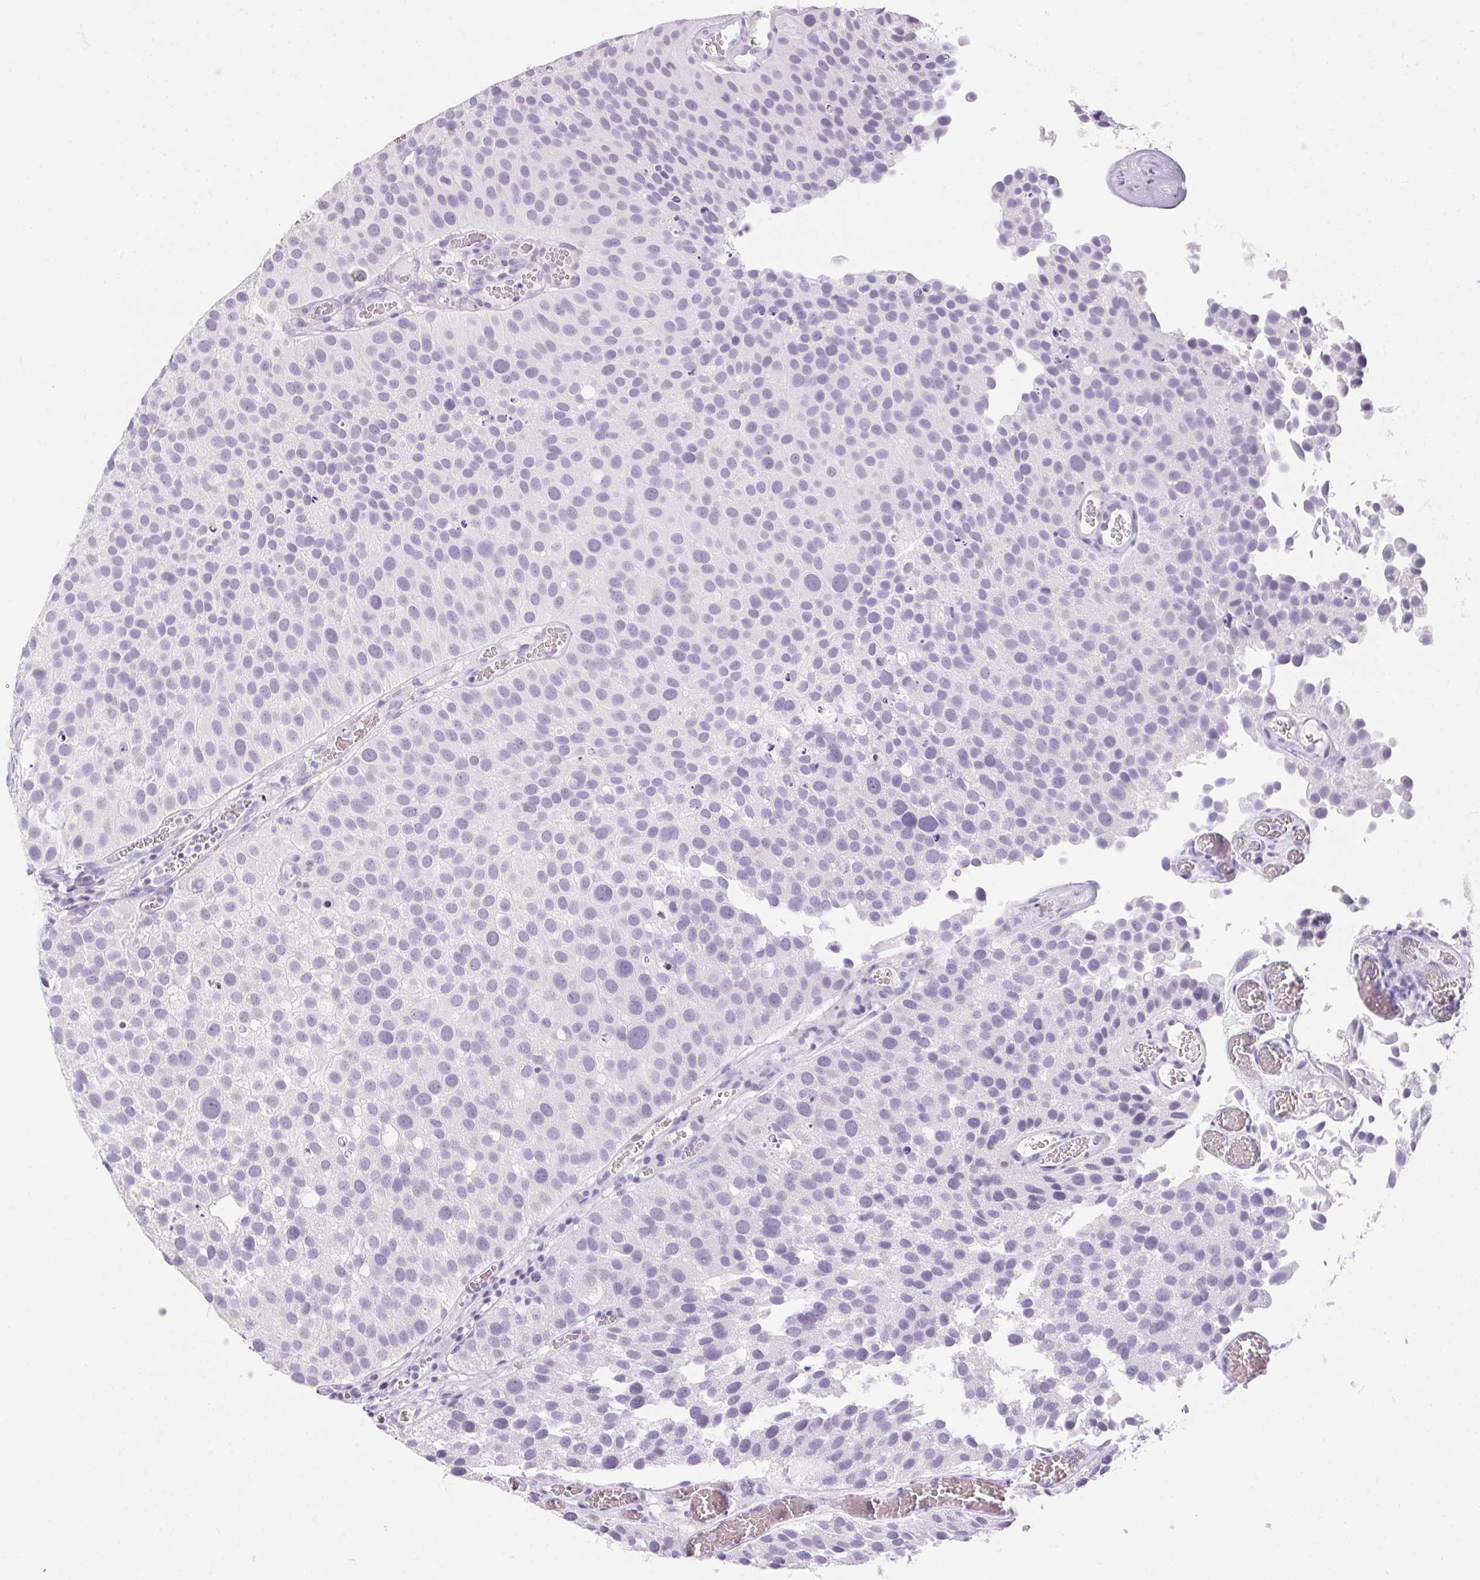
{"staining": {"intensity": "negative", "quantity": "none", "location": "none"}, "tissue": "urothelial cancer", "cell_type": "Tumor cells", "image_type": "cancer", "snomed": [{"axis": "morphology", "description": "Urothelial carcinoma, Low grade"}, {"axis": "topography", "description": "Urinary bladder"}], "caption": "Tumor cells are negative for protein expression in human urothelial cancer.", "gene": "CADPS", "patient": {"sex": "female", "age": 69}}